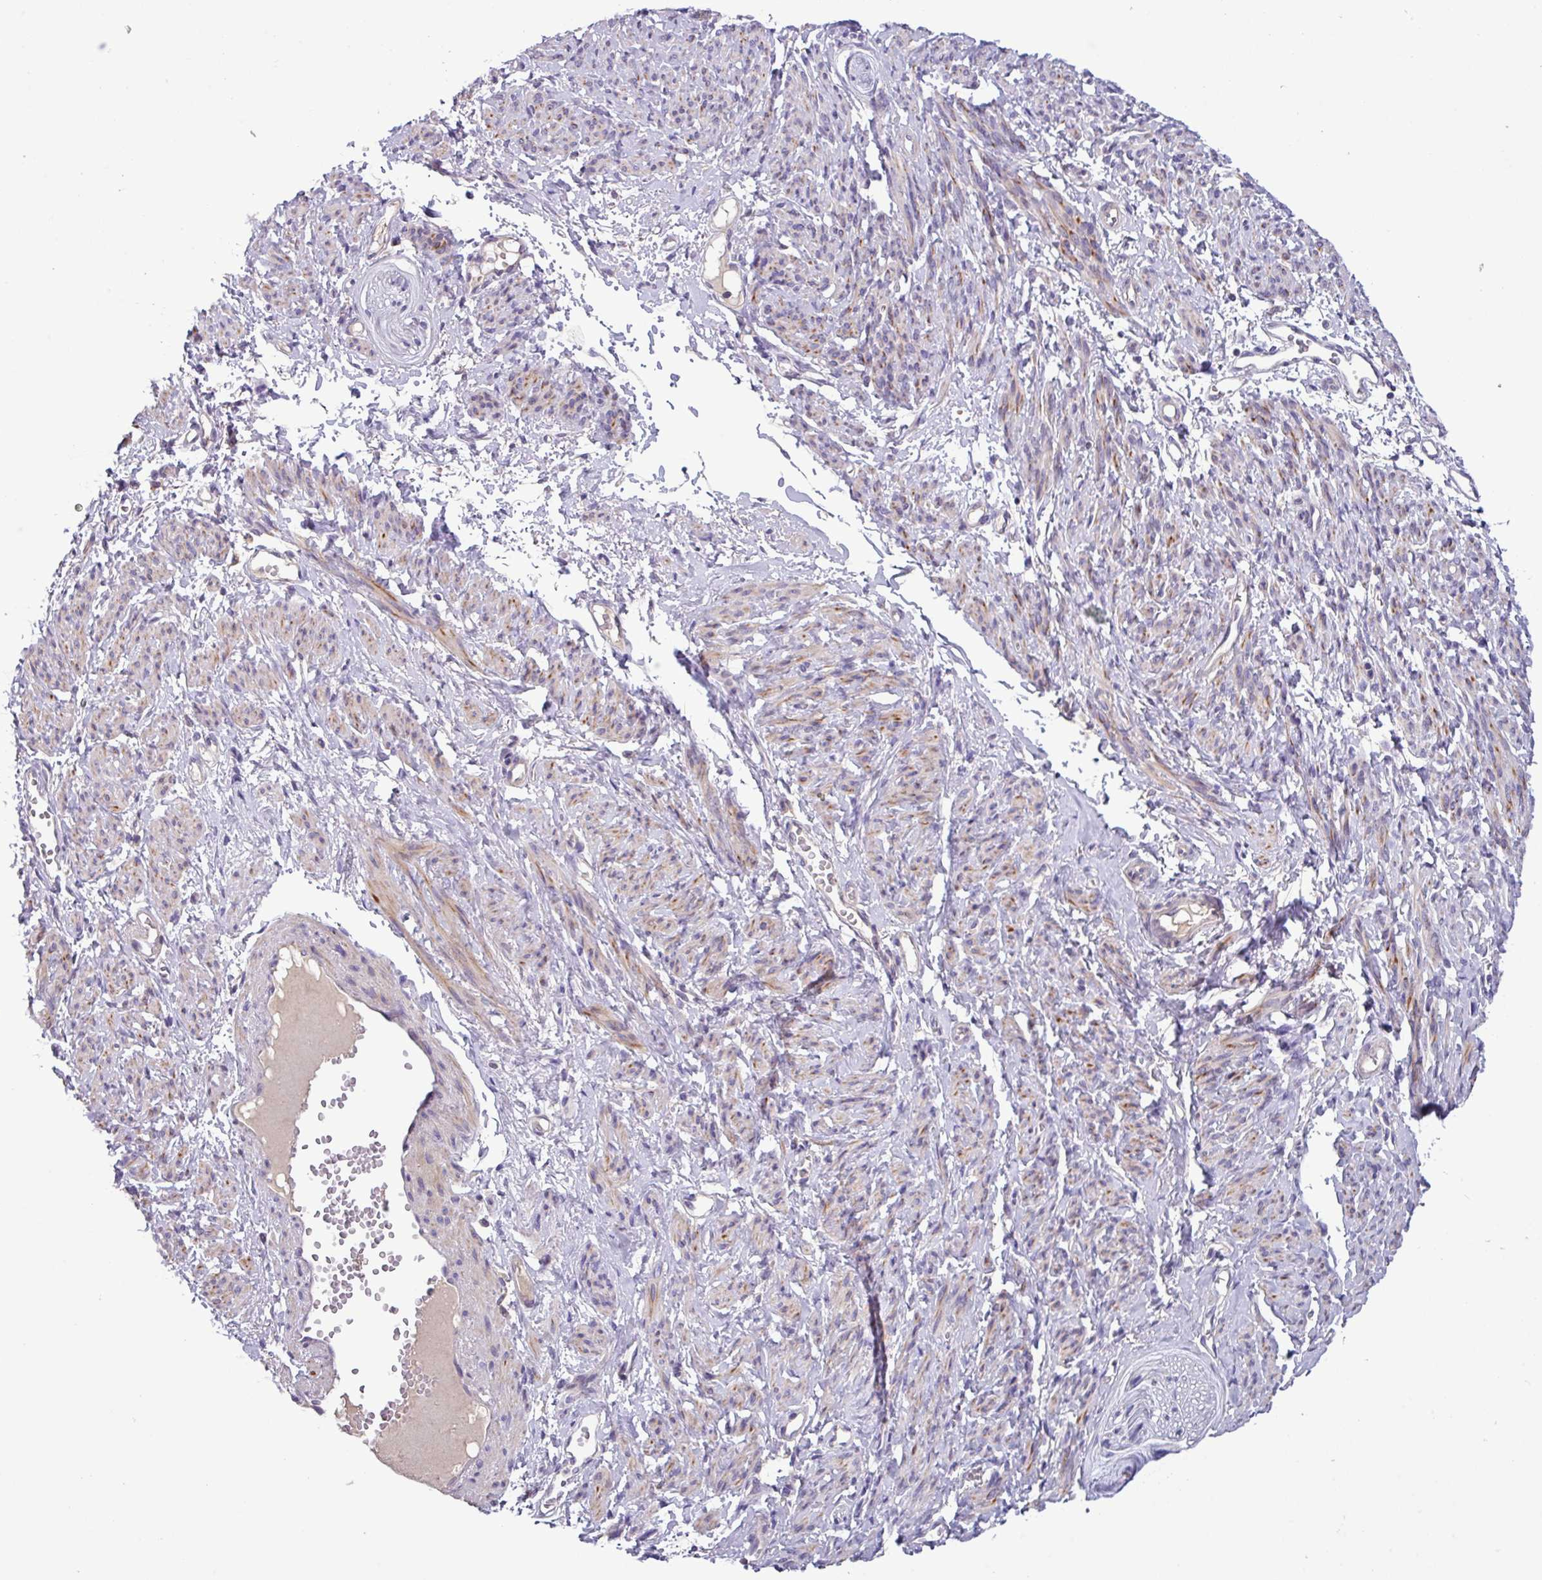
{"staining": {"intensity": "moderate", "quantity": "25%-75%", "location": "cytoplasmic/membranous"}, "tissue": "smooth muscle", "cell_type": "Smooth muscle cells", "image_type": "normal", "snomed": [{"axis": "morphology", "description": "Normal tissue, NOS"}, {"axis": "topography", "description": "Smooth muscle"}], "caption": "Immunohistochemistry (IHC) (DAB (3,3'-diaminobenzidine)) staining of normal smooth muscle shows moderate cytoplasmic/membranous protein staining in approximately 25%-75% of smooth muscle cells. Ihc stains the protein in brown and the nuclei are stained blue.", "gene": "TMEM62", "patient": {"sex": "female", "age": 65}}